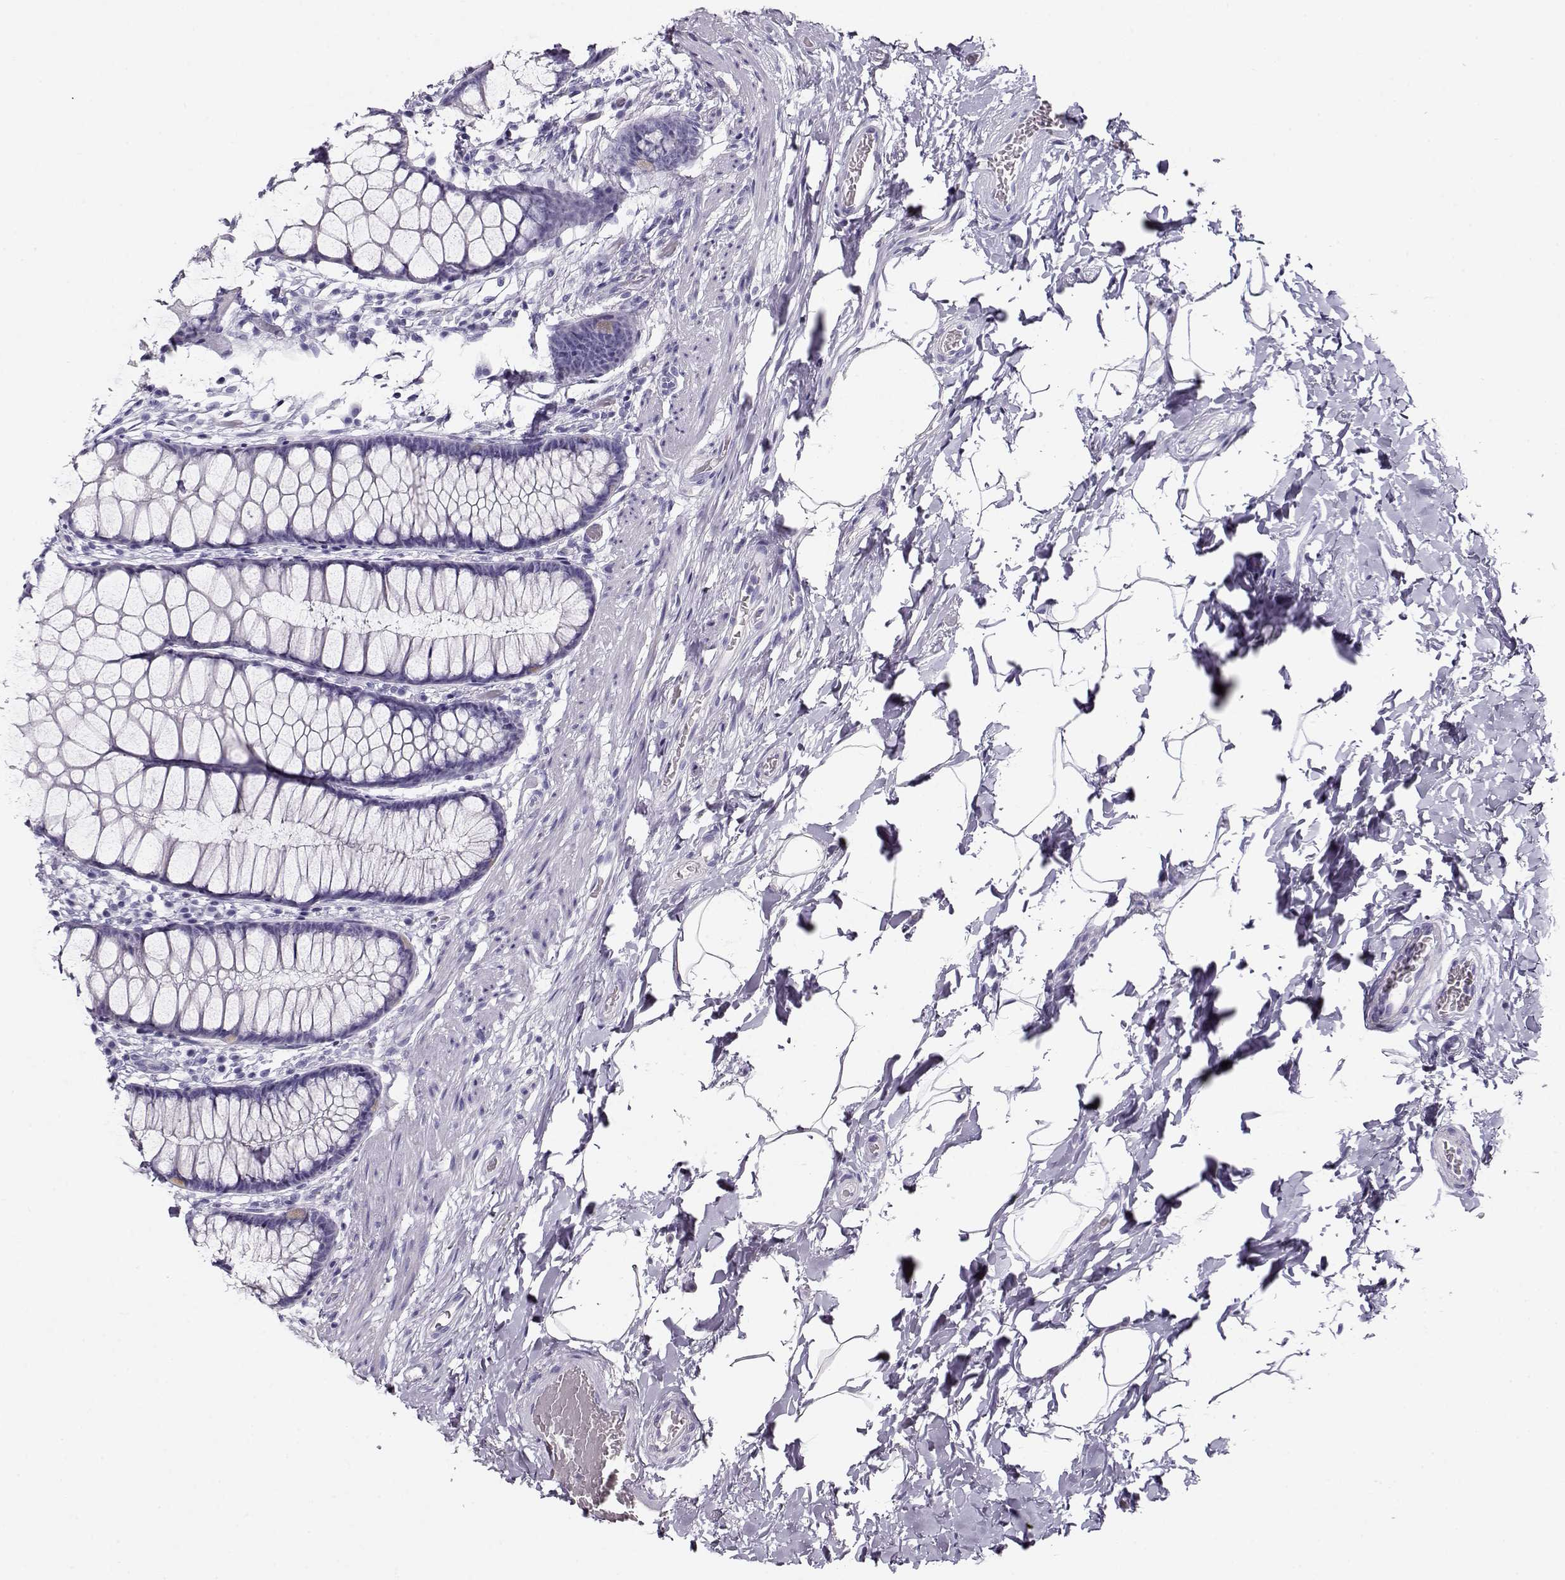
{"staining": {"intensity": "negative", "quantity": "none", "location": "none"}, "tissue": "rectum", "cell_type": "Glandular cells", "image_type": "normal", "snomed": [{"axis": "morphology", "description": "Normal tissue, NOS"}, {"axis": "topography", "description": "Rectum"}], "caption": "Immunohistochemistry (IHC) image of normal rectum stained for a protein (brown), which displays no positivity in glandular cells.", "gene": "ACTN2", "patient": {"sex": "female", "age": 62}}